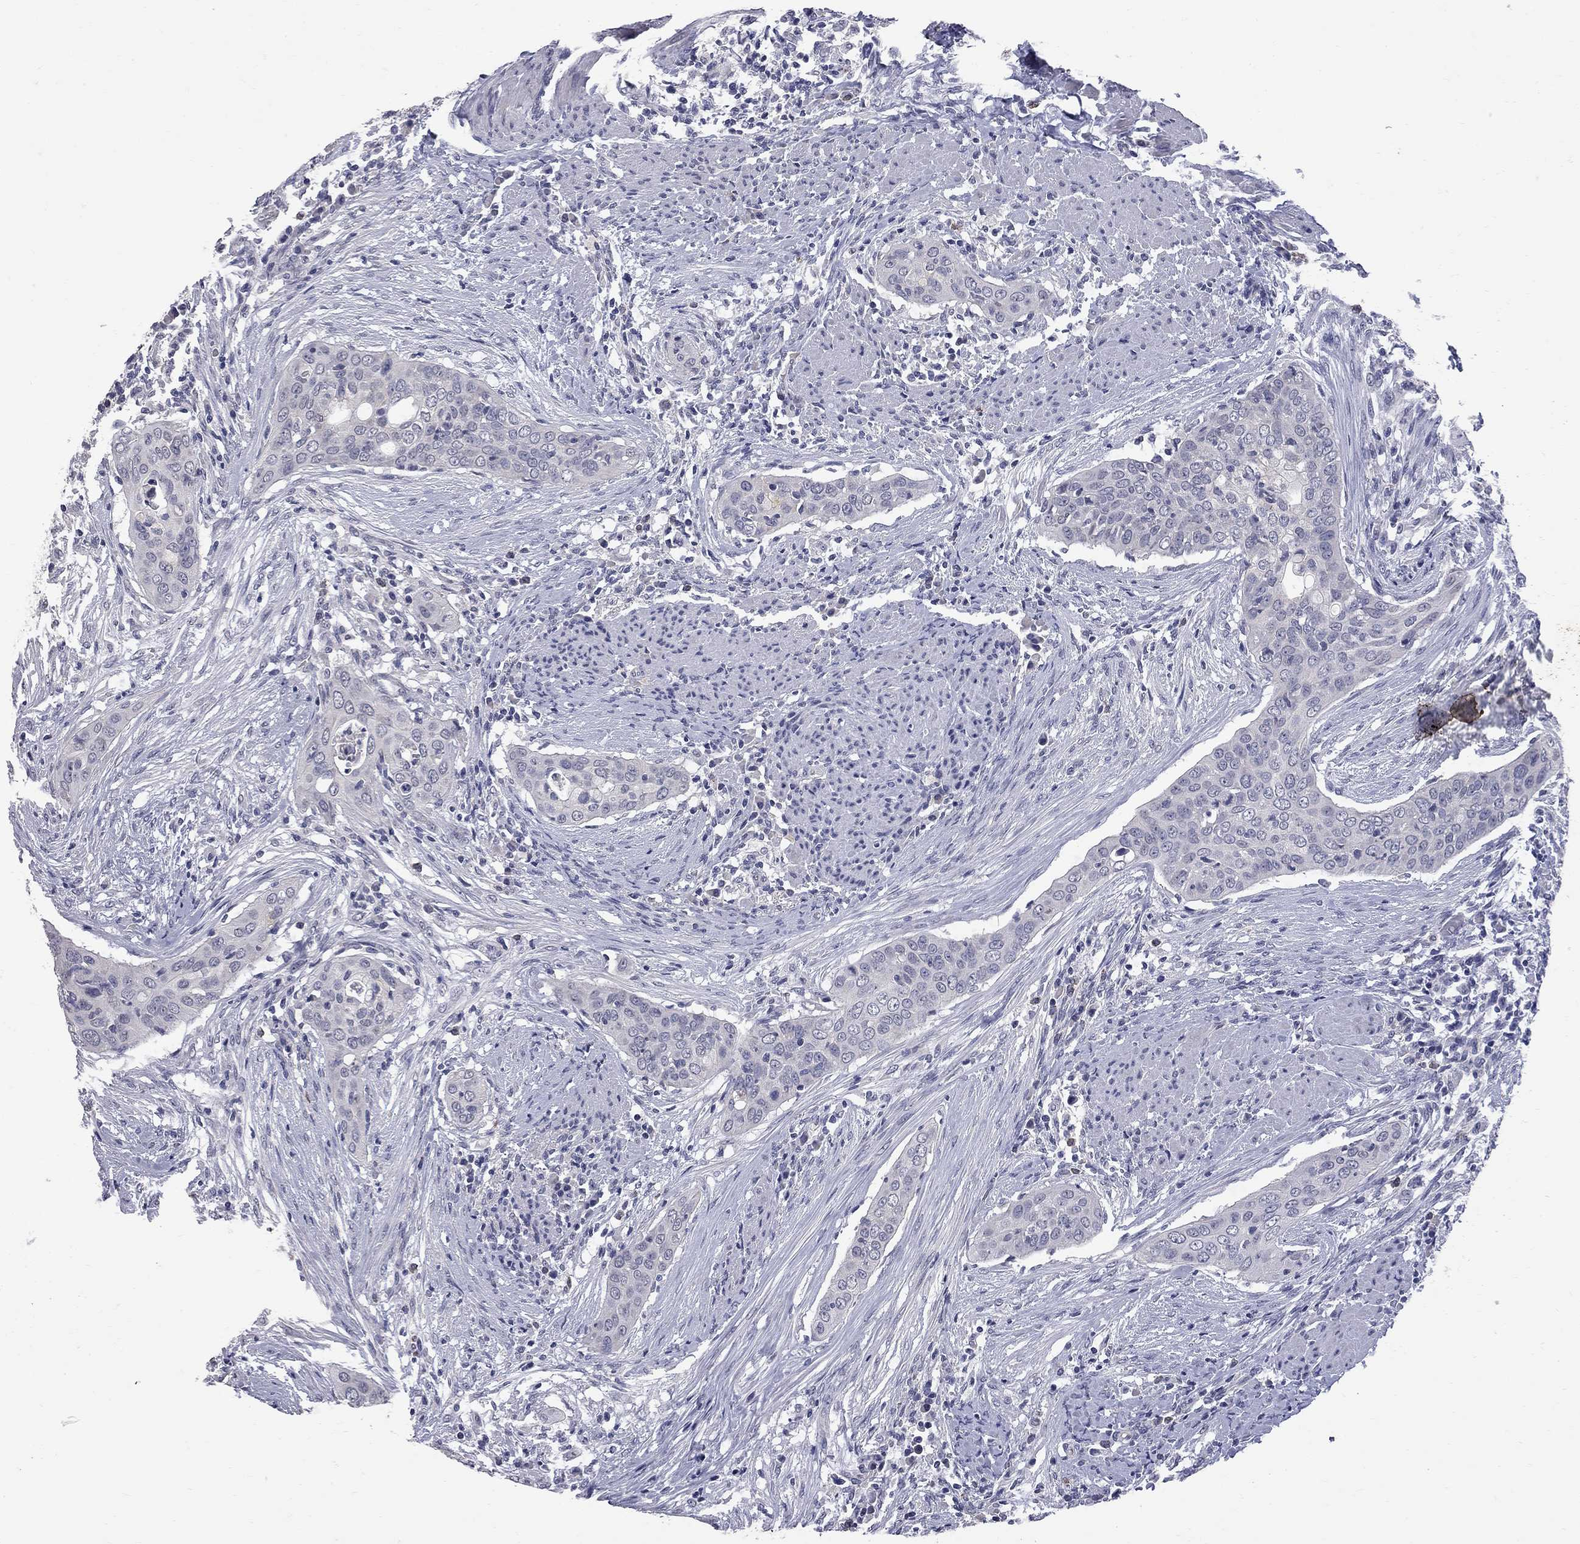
{"staining": {"intensity": "negative", "quantity": "none", "location": "none"}, "tissue": "urothelial cancer", "cell_type": "Tumor cells", "image_type": "cancer", "snomed": [{"axis": "morphology", "description": "Urothelial carcinoma, High grade"}, {"axis": "topography", "description": "Urinary bladder"}], "caption": "IHC of urothelial cancer shows no expression in tumor cells. (Stains: DAB IHC with hematoxylin counter stain, Microscopy: brightfield microscopy at high magnification).", "gene": "NOS2", "patient": {"sex": "male", "age": 82}}